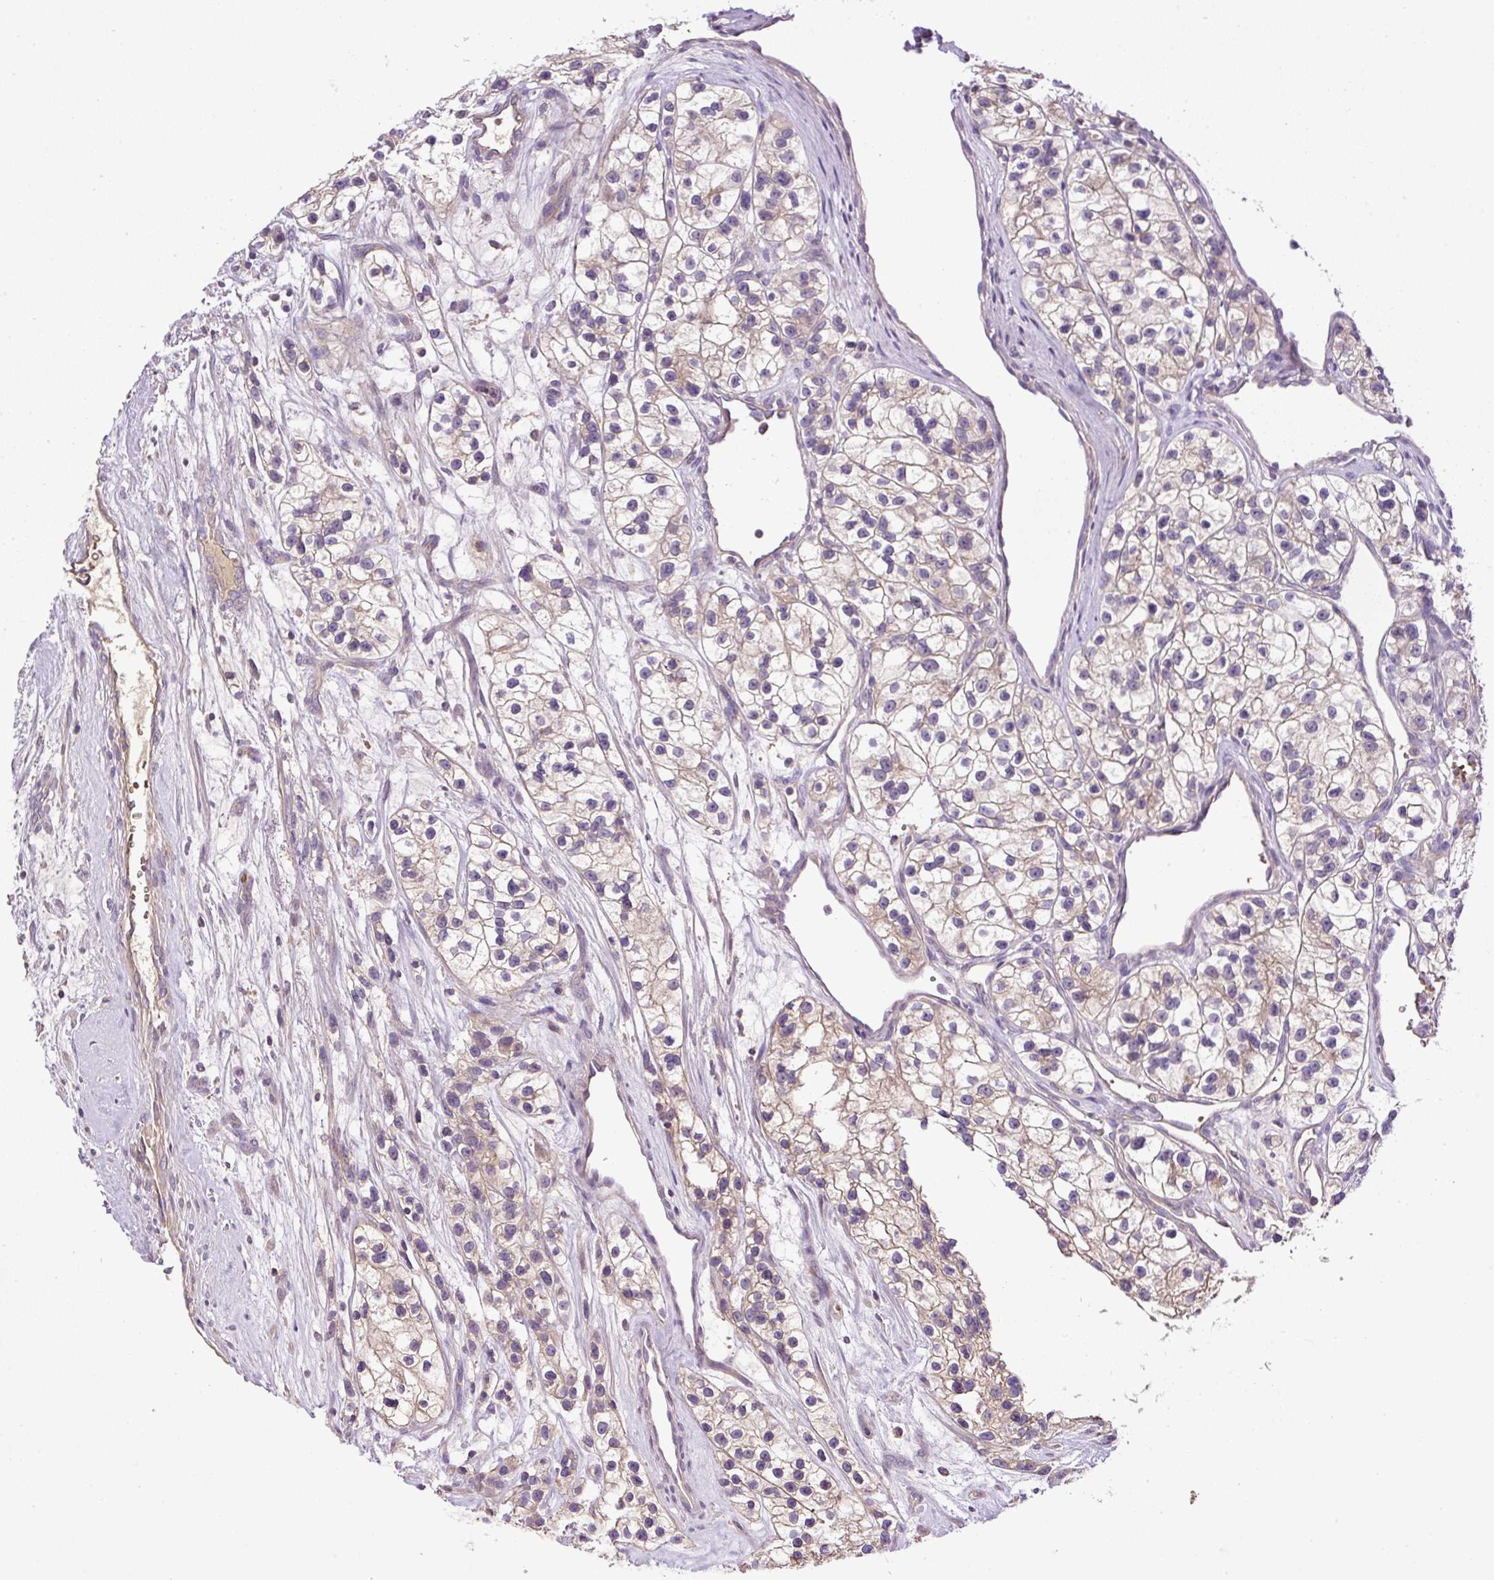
{"staining": {"intensity": "weak", "quantity": "<25%", "location": "cytoplasmic/membranous"}, "tissue": "renal cancer", "cell_type": "Tumor cells", "image_type": "cancer", "snomed": [{"axis": "morphology", "description": "Adenocarcinoma, NOS"}, {"axis": "topography", "description": "Kidney"}], "caption": "DAB immunohistochemical staining of renal cancer reveals no significant expression in tumor cells. (DAB immunohistochemistry with hematoxylin counter stain).", "gene": "CXCL13", "patient": {"sex": "female", "age": 57}}